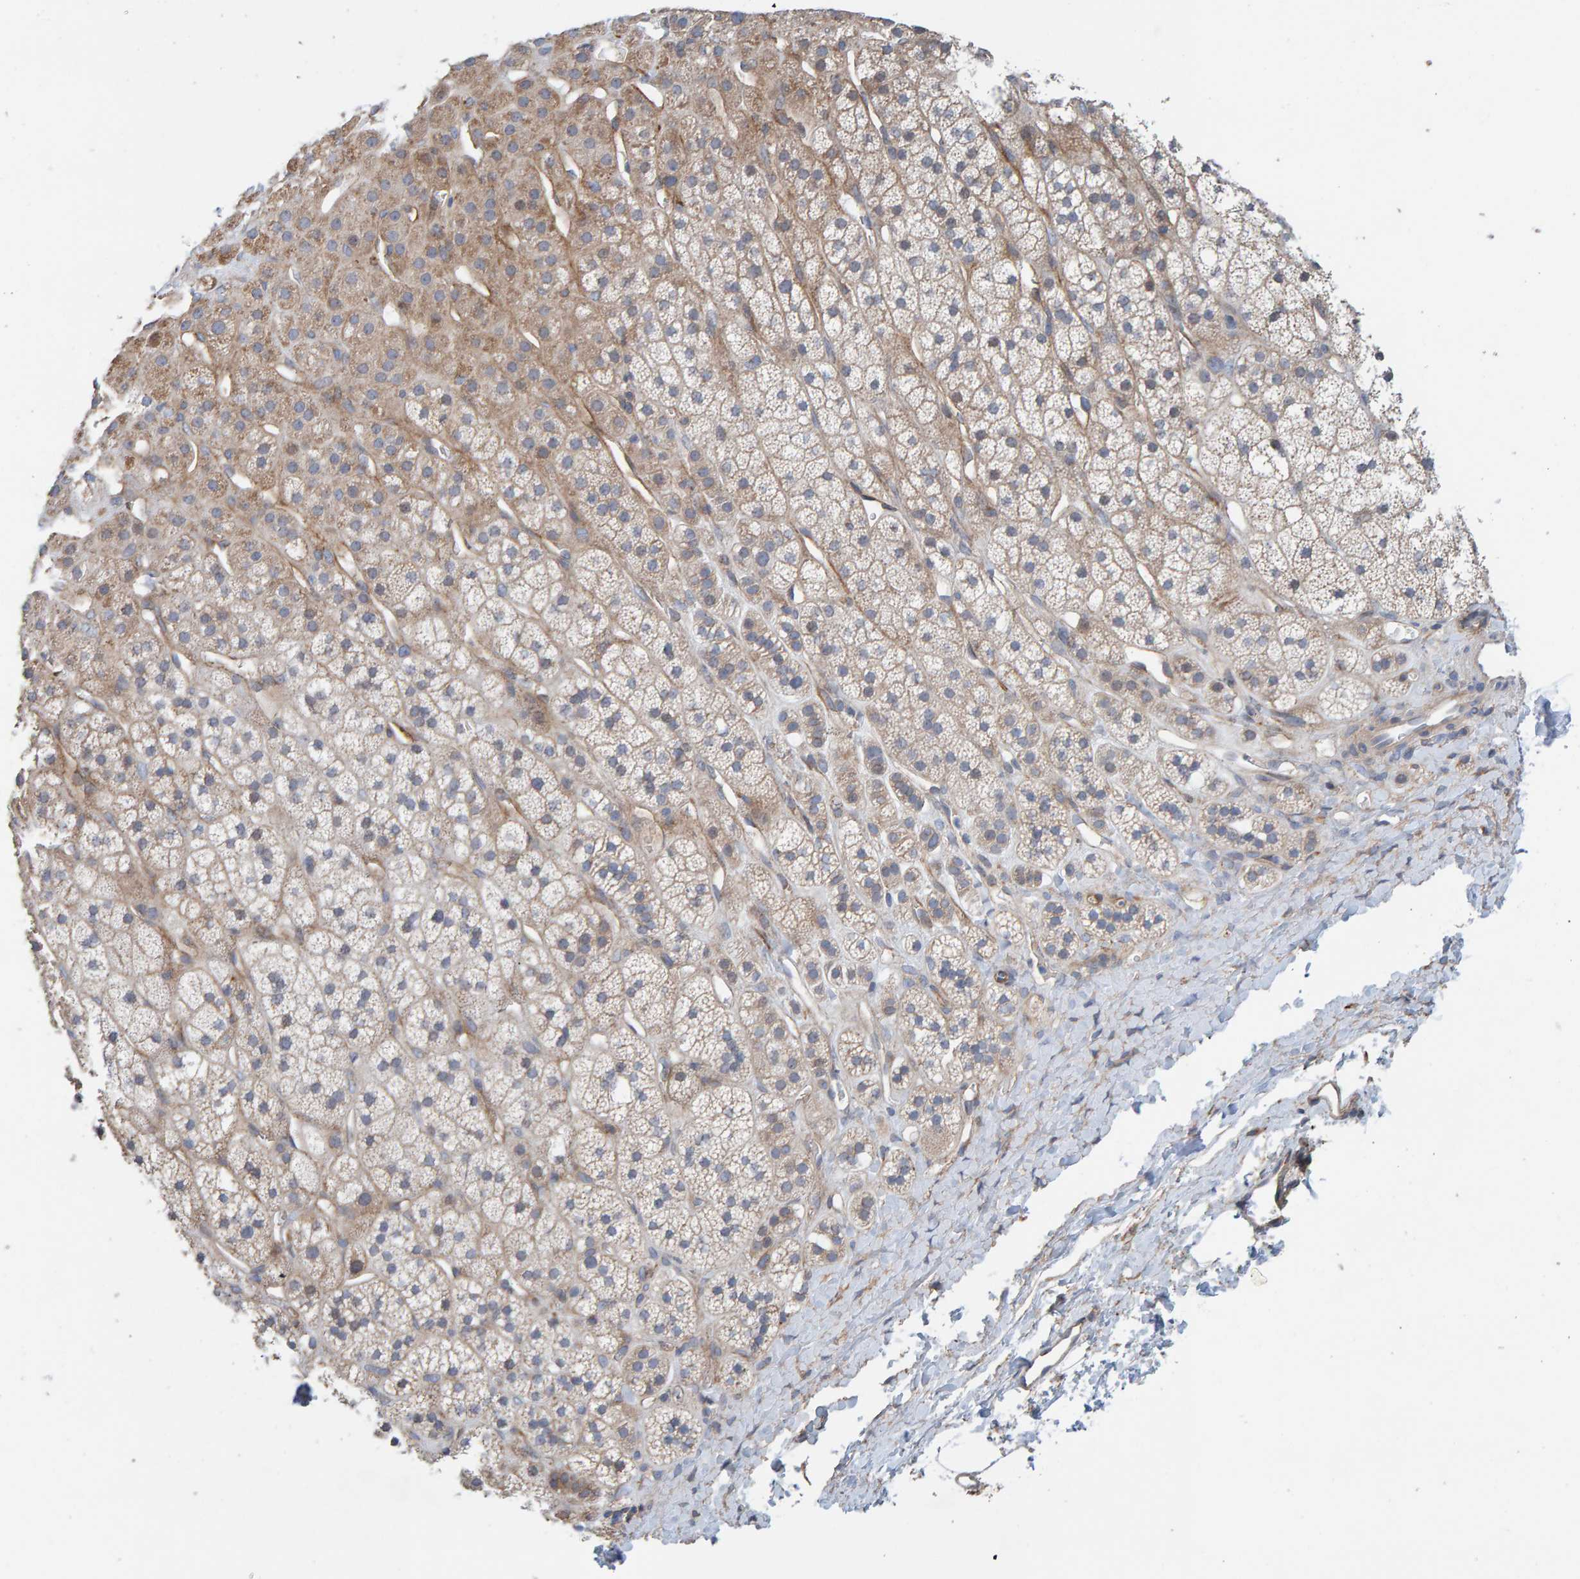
{"staining": {"intensity": "moderate", "quantity": ">75%", "location": "cytoplasmic/membranous"}, "tissue": "adrenal gland", "cell_type": "Glandular cells", "image_type": "normal", "snomed": [{"axis": "morphology", "description": "Normal tissue, NOS"}, {"axis": "topography", "description": "Adrenal gland"}], "caption": "Immunohistochemistry (DAB (3,3'-diaminobenzidine)) staining of unremarkable human adrenal gland reveals moderate cytoplasmic/membranous protein positivity in about >75% of glandular cells.", "gene": "RGP1", "patient": {"sex": "male", "age": 56}}